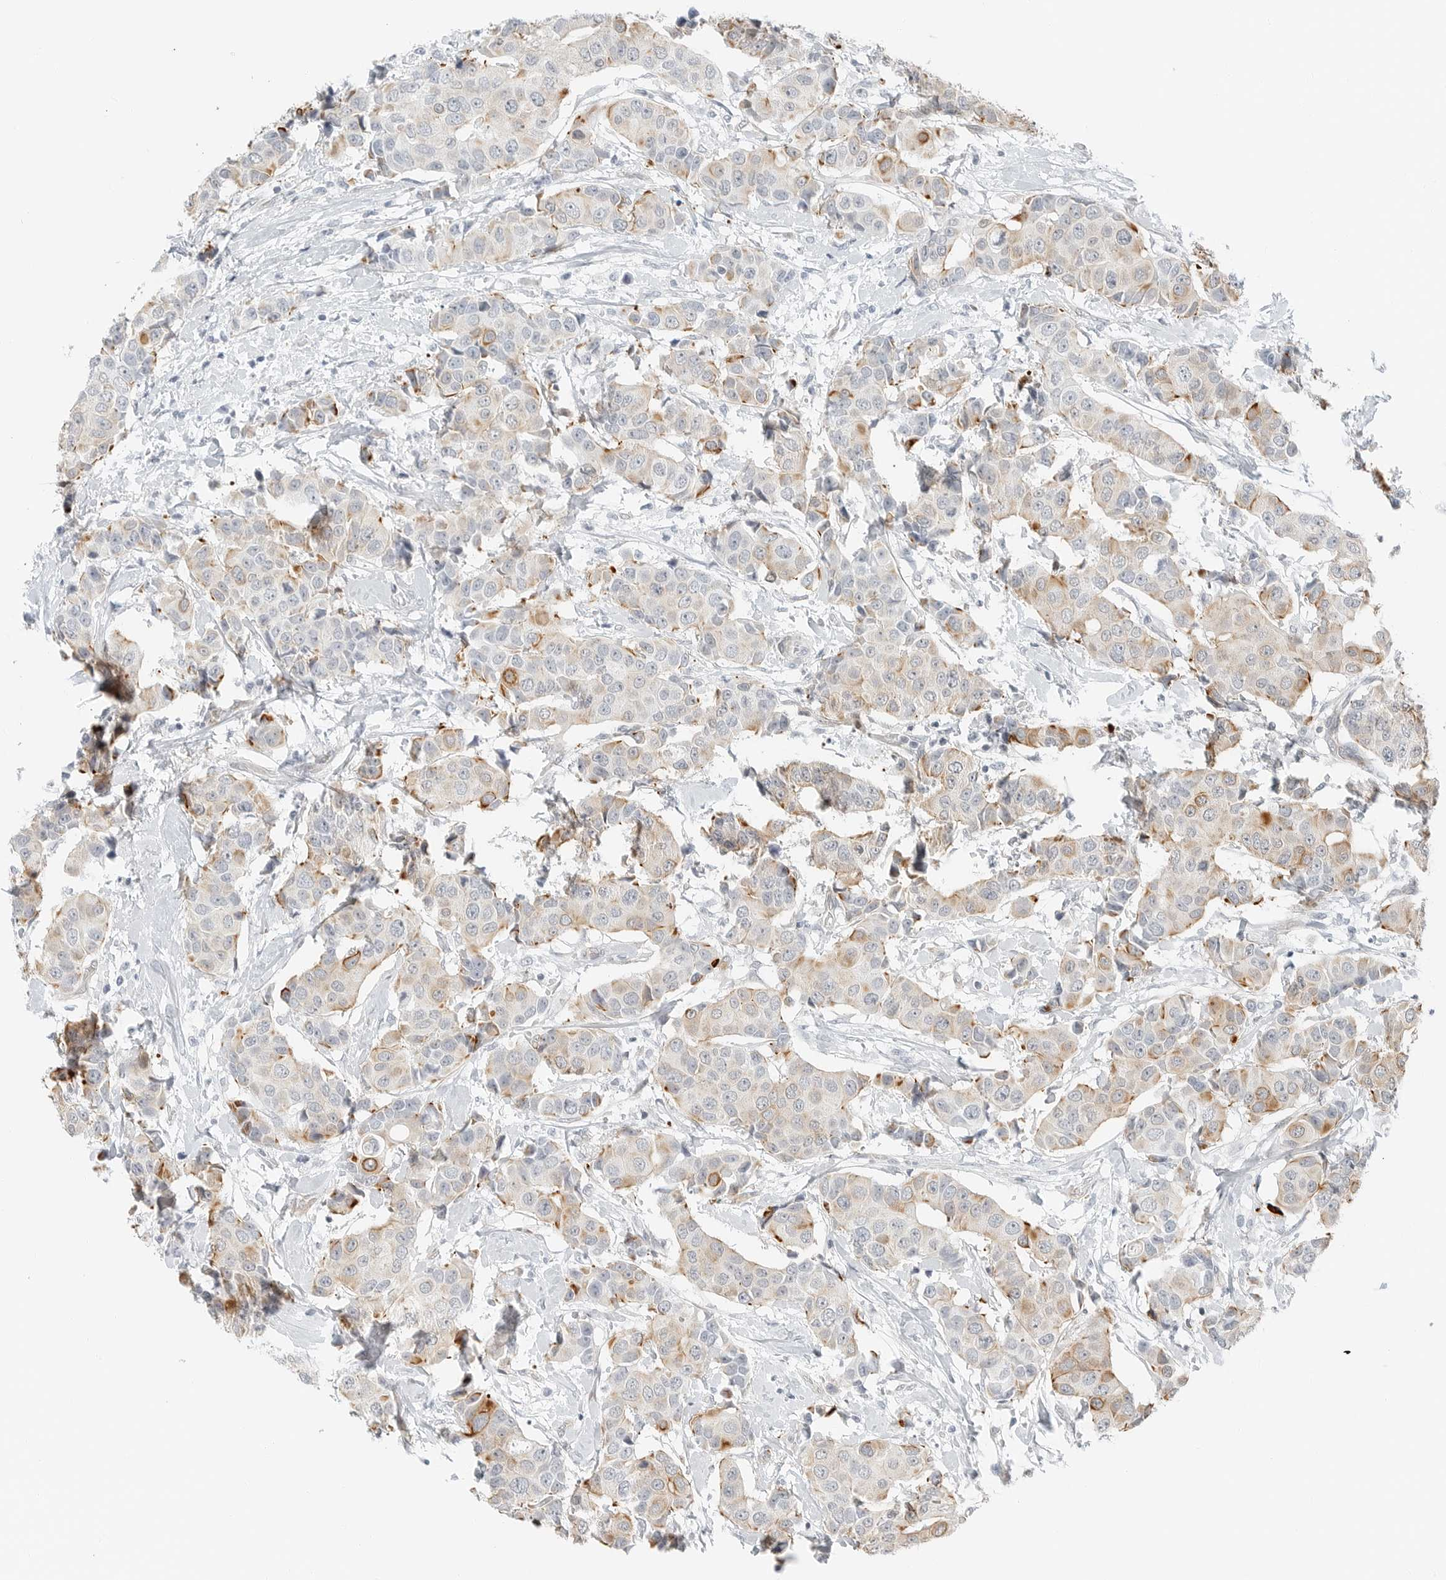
{"staining": {"intensity": "moderate", "quantity": "<25%", "location": "cytoplasmic/membranous"}, "tissue": "breast cancer", "cell_type": "Tumor cells", "image_type": "cancer", "snomed": [{"axis": "morphology", "description": "Normal tissue, NOS"}, {"axis": "morphology", "description": "Duct carcinoma"}, {"axis": "topography", "description": "Breast"}], "caption": "An immunohistochemistry (IHC) image of tumor tissue is shown. Protein staining in brown shows moderate cytoplasmic/membranous positivity in breast cancer (intraductal carcinoma) within tumor cells.", "gene": "IQCC", "patient": {"sex": "female", "age": 39}}